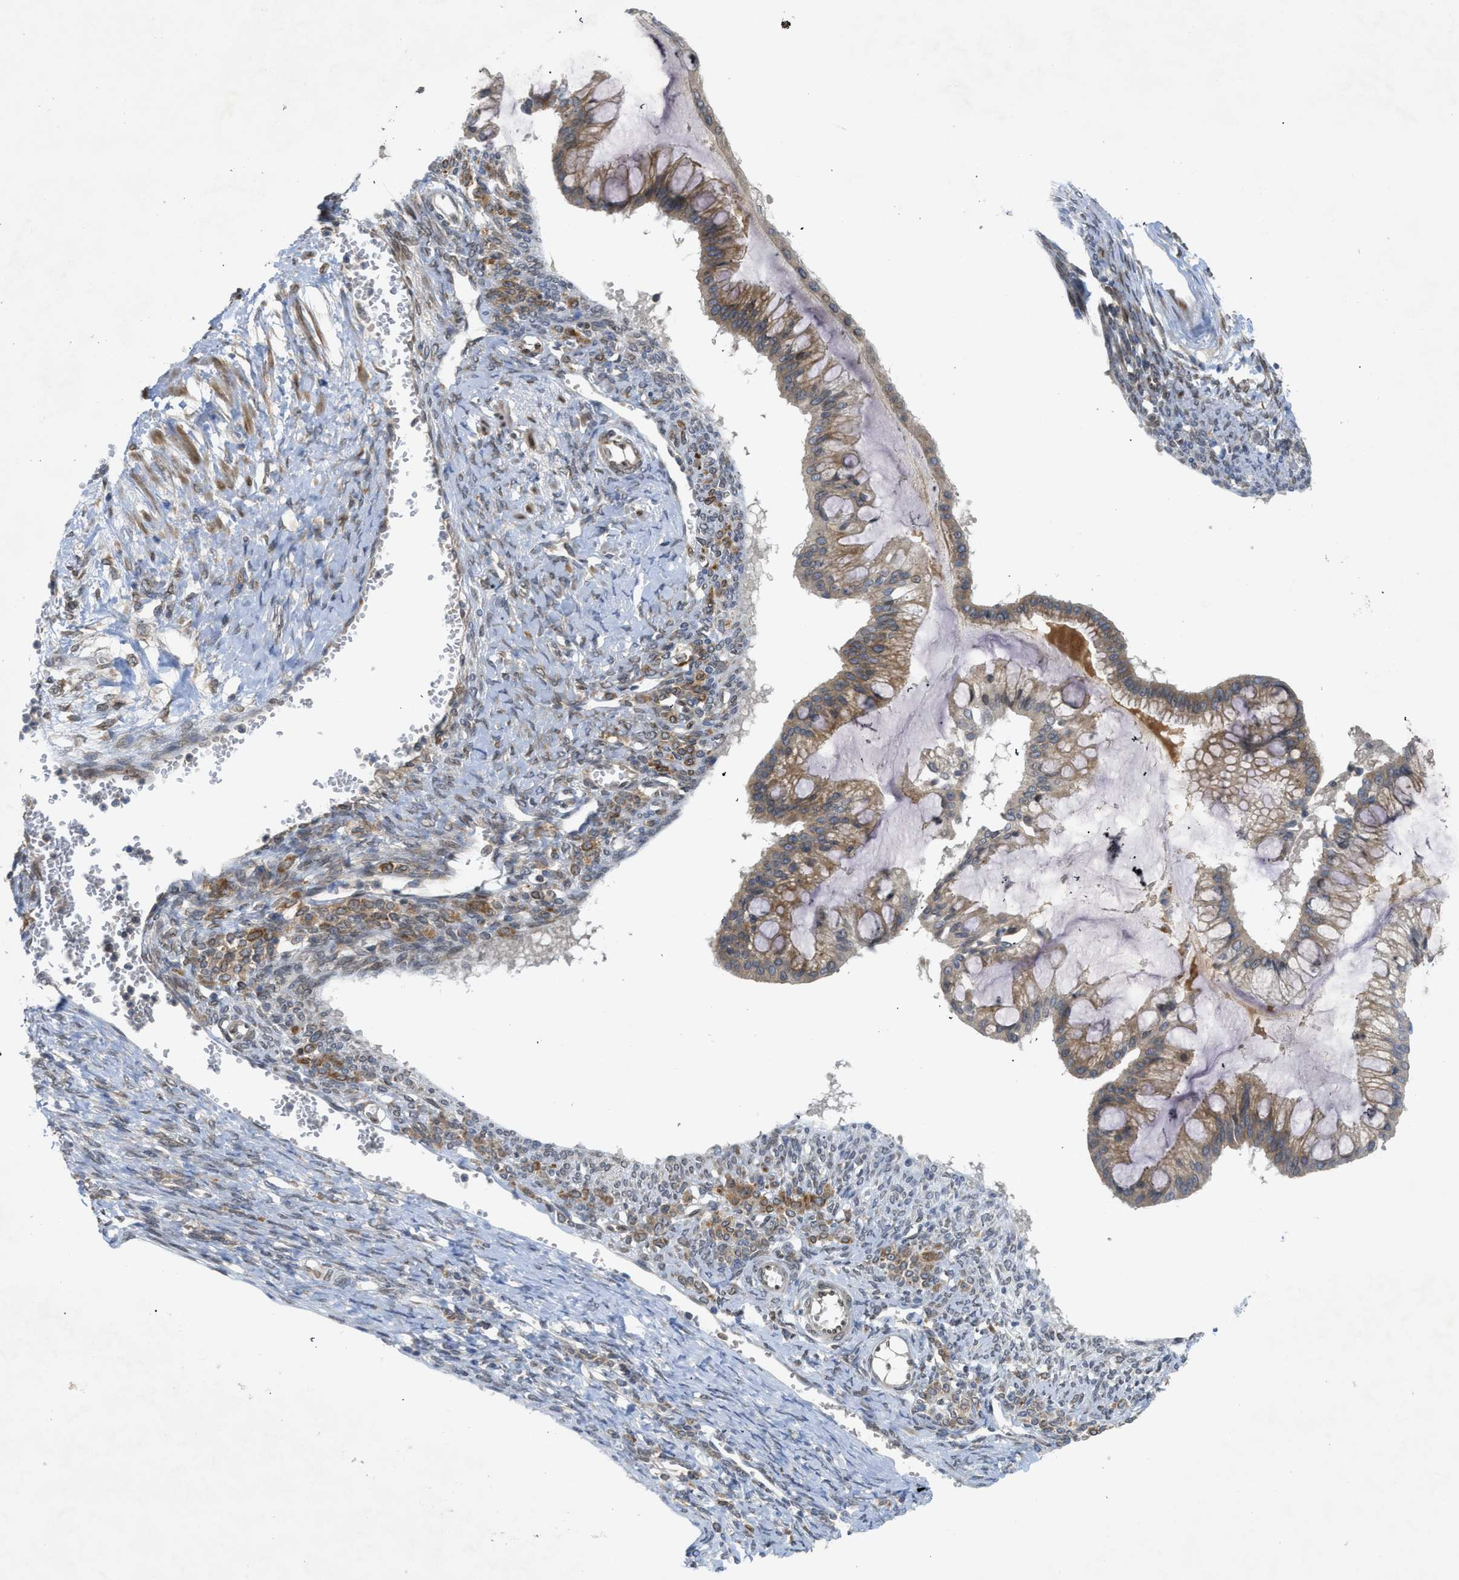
{"staining": {"intensity": "moderate", "quantity": ">75%", "location": "cytoplasmic/membranous"}, "tissue": "ovarian cancer", "cell_type": "Tumor cells", "image_type": "cancer", "snomed": [{"axis": "morphology", "description": "Cystadenocarcinoma, mucinous, NOS"}, {"axis": "topography", "description": "Ovary"}], "caption": "Ovarian cancer (mucinous cystadenocarcinoma) stained with a brown dye exhibits moderate cytoplasmic/membranous positive staining in about >75% of tumor cells.", "gene": "EIF2AK3", "patient": {"sex": "female", "age": 73}}